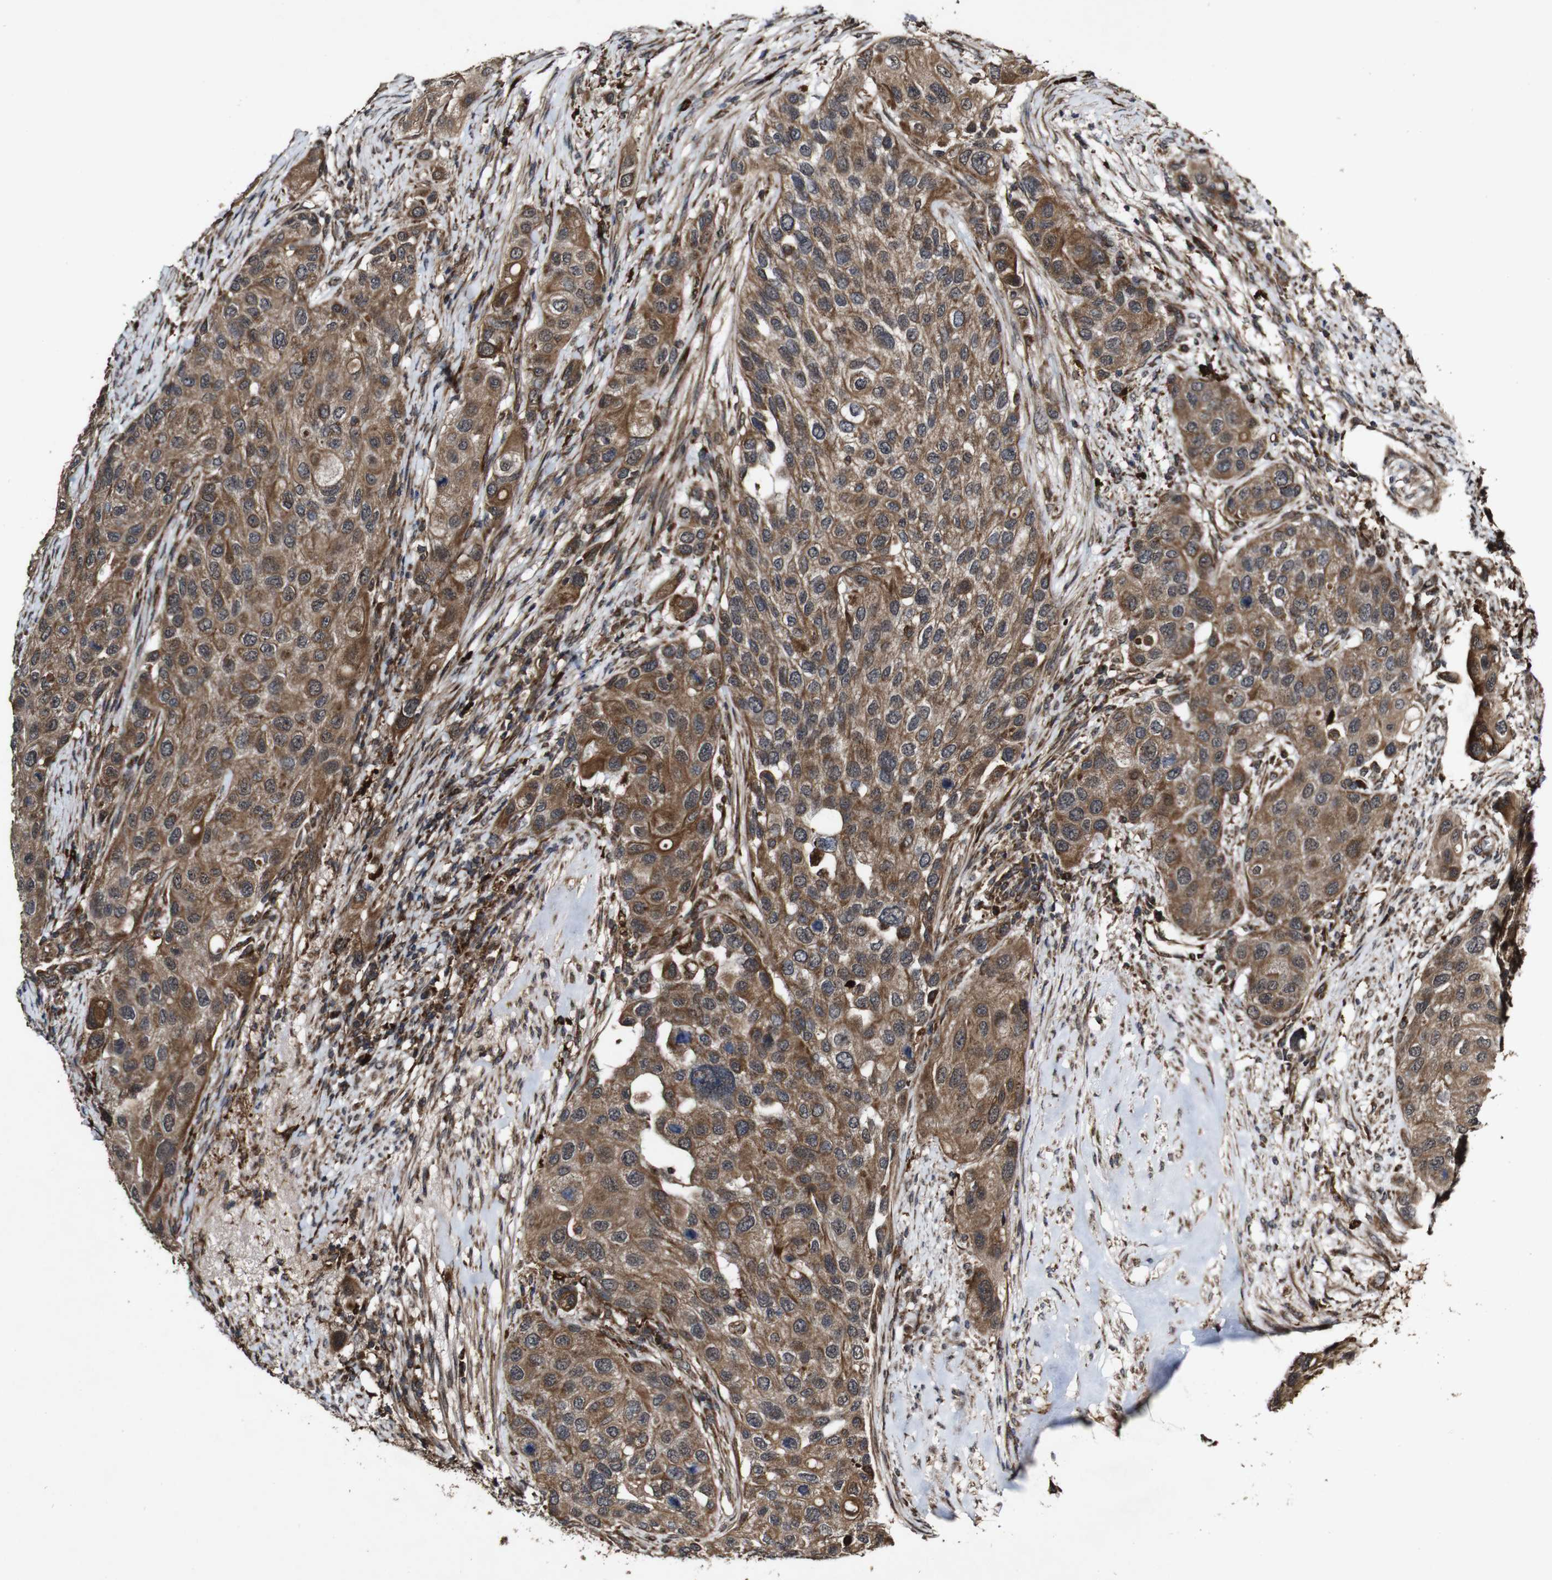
{"staining": {"intensity": "moderate", "quantity": ">75%", "location": "cytoplasmic/membranous"}, "tissue": "urothelial cancer", "cell_type": "Tumor cells", "image_type": "cancer", "snomed": [{"axis": "morphology", "description": "Urothelial carcinoma, High grade"}, {"axis": "topography", "description": "Urinary bladder"}], "caption": "Human urothelial cancer stained with a brown dye exhibits moderate cytoplasmic/membranous positive expression in about >75% of tumor cells.", "gene": "BTN3A3", "patient": {"sex": "female", "age": 56}}